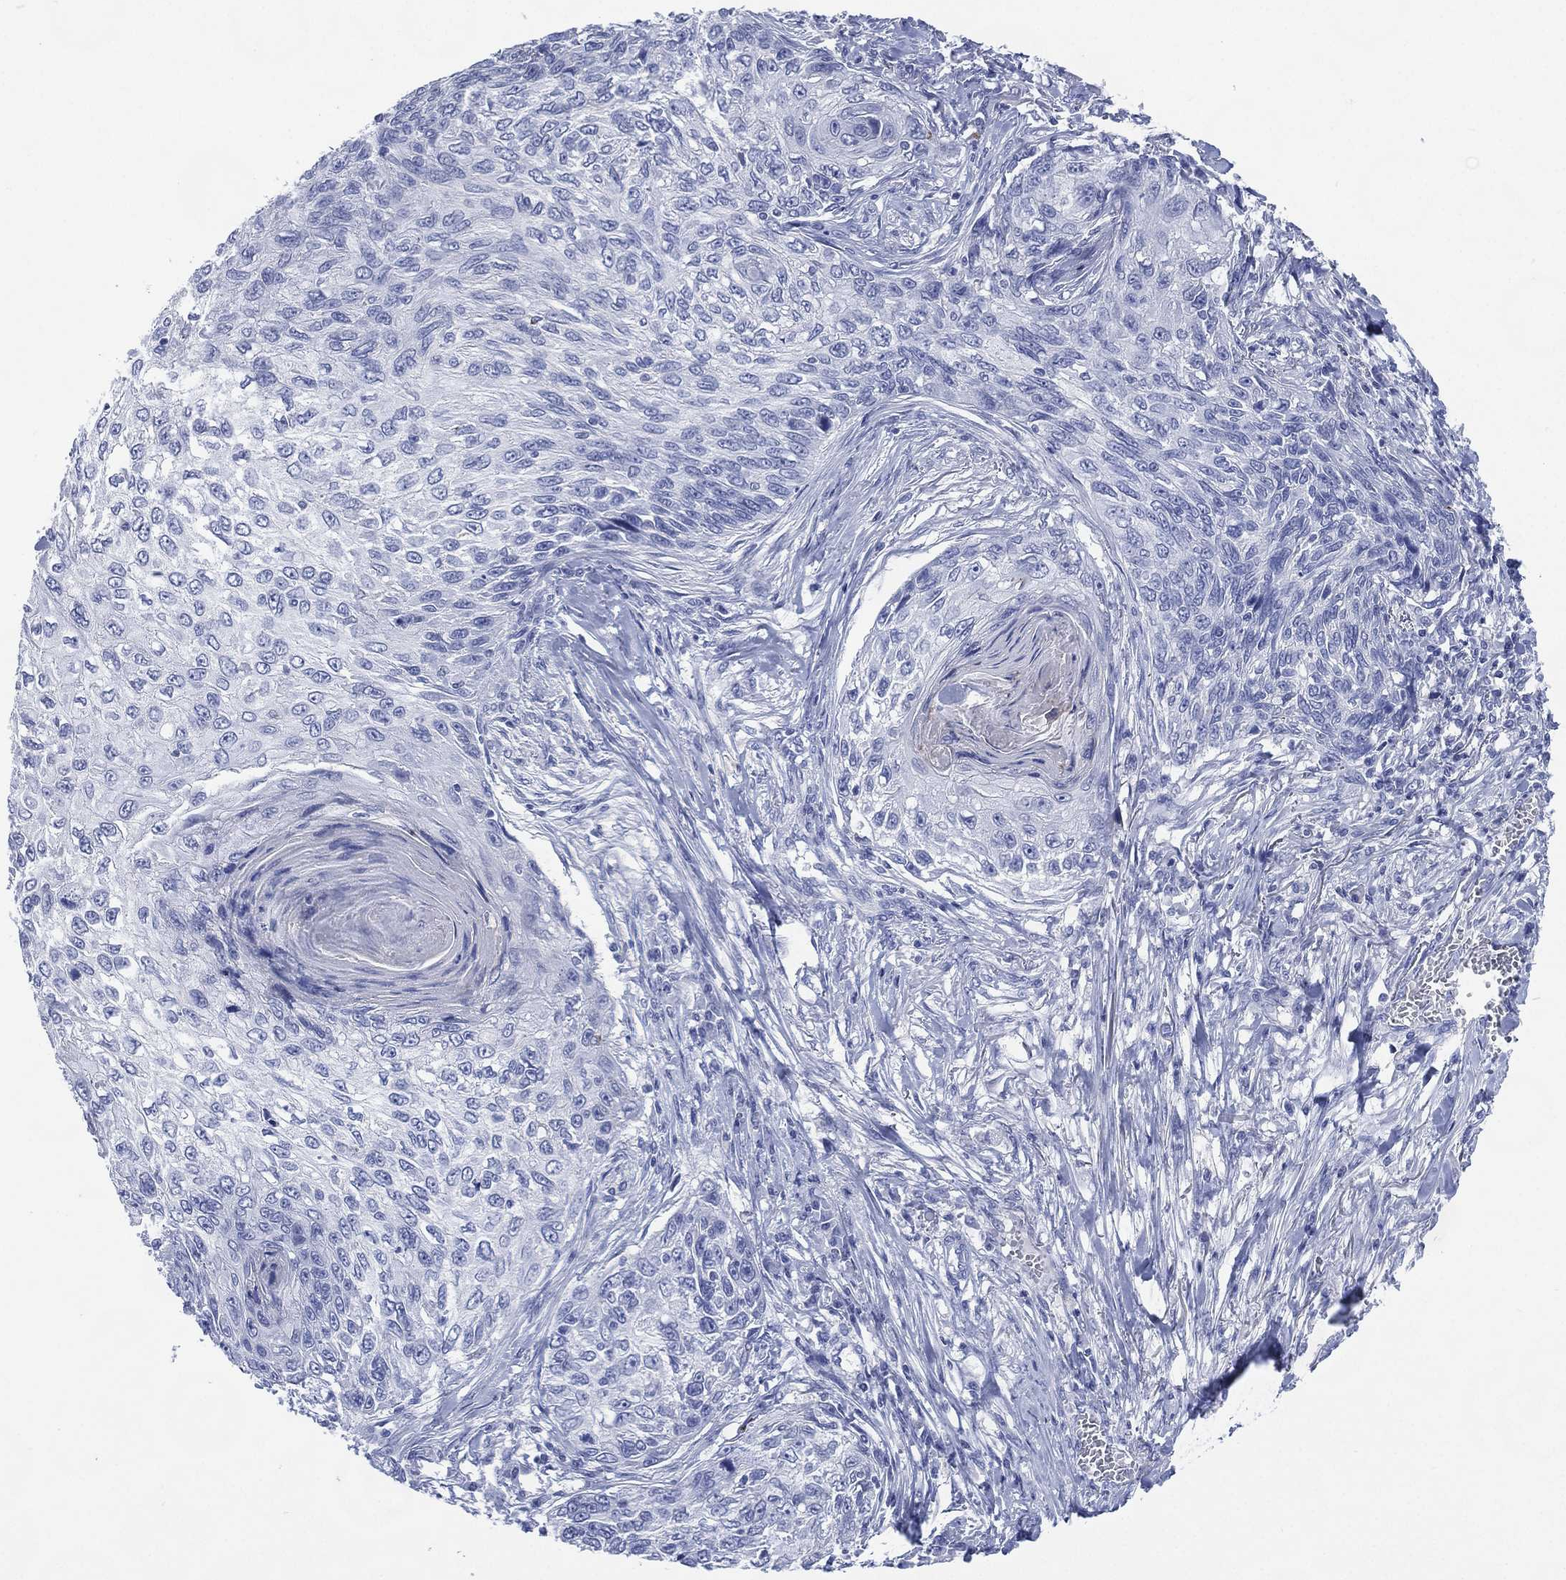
{"staining": {"intensity": "negative", "quantity": "none", "location": "none"}, "tissue": "skin cancer", "cell_type": "Tumor cells", "image_type": "cancer", "snomed": [{"axis": "morphology", "description": "Squamous cell carcinoma, NOS"}, {"axis": "topography", "description": "Skin"}], "caption": "Tumor cells show no significant protein positivity in skin squamous cell carcinoma.", "gene": "TMEM247", "patient": {"sex": "male", "age": 92}}